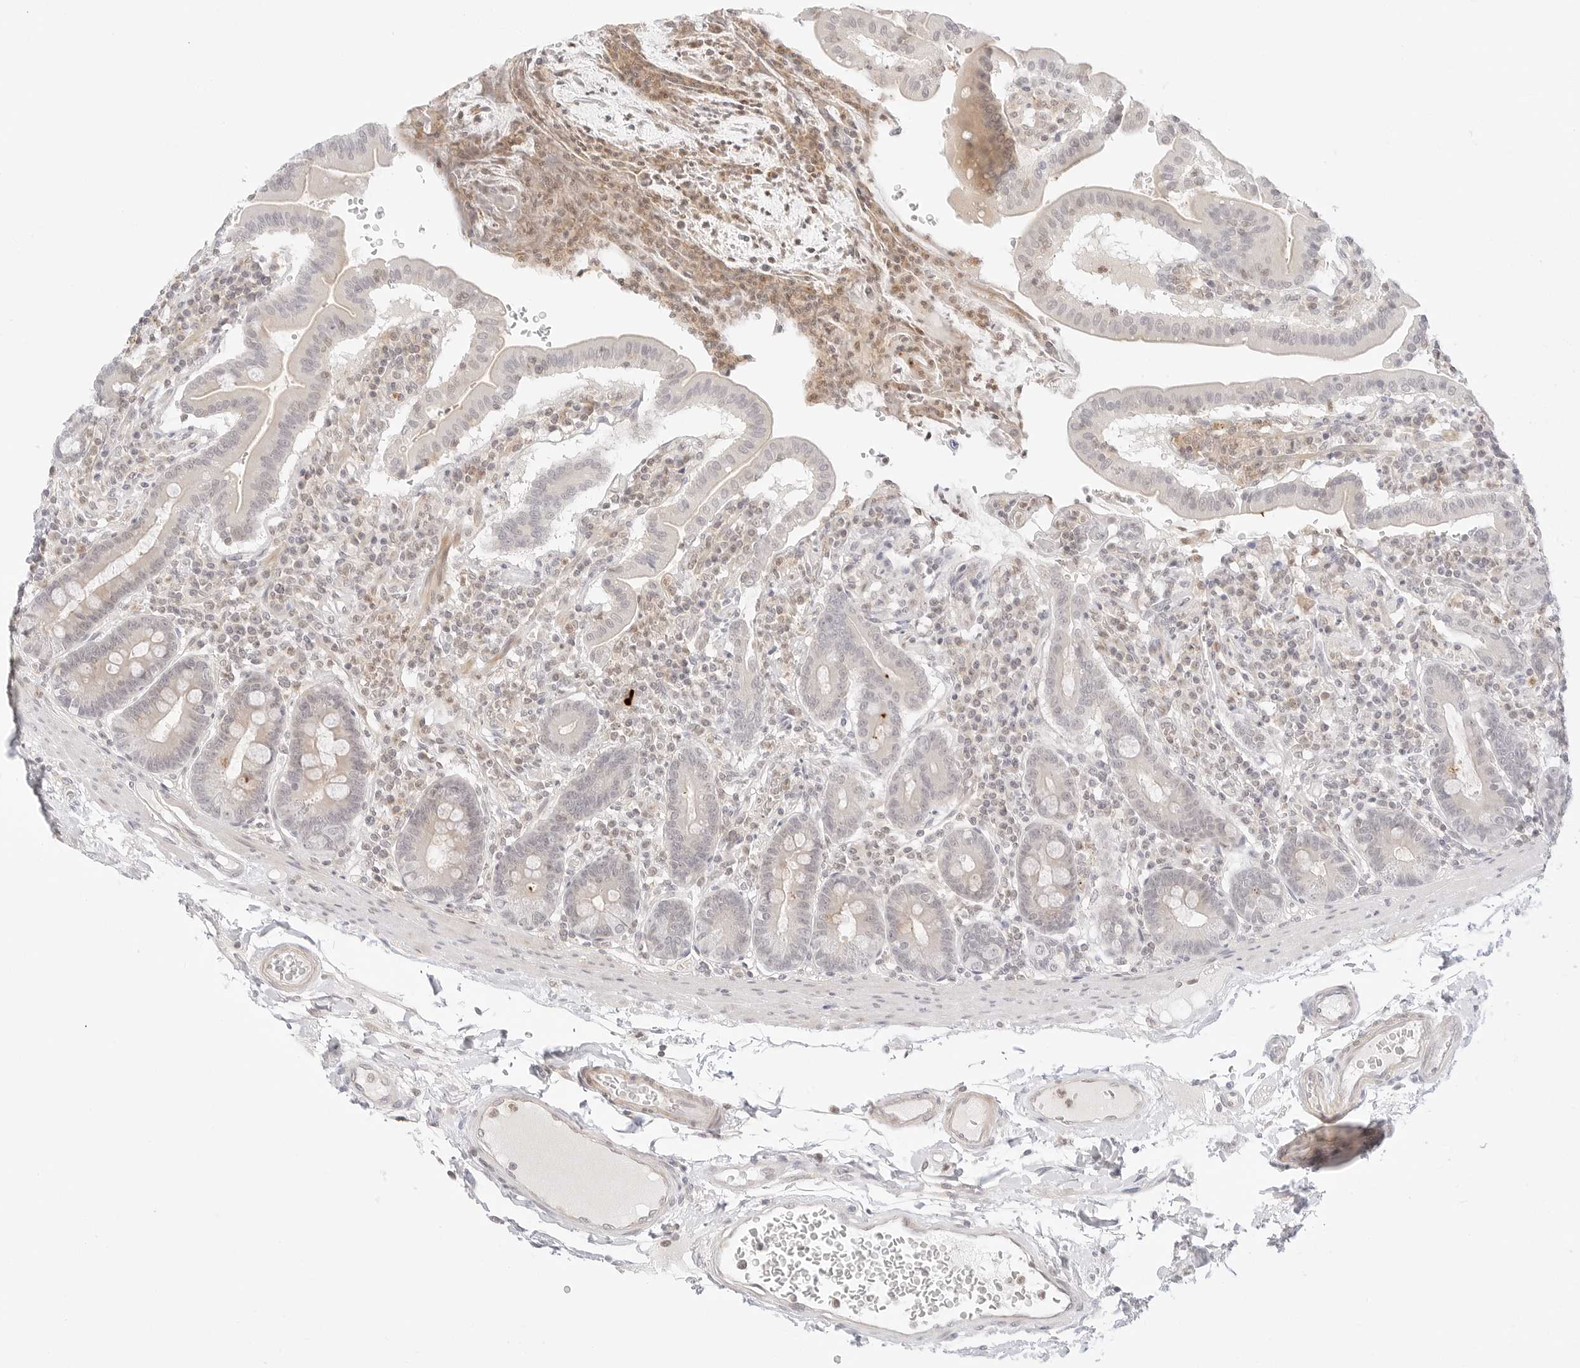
{"staining": {"intensity": "strong", "quantity": "<25%", "location": "cytoplasmic/membranous"}, "tissue": "duodenum", "cell_type": "Glandular cells", "image_type": "normal", "snomed": [{"axis": "morphology", "description": "Normal tissue, NOS"}, {"axis": "morphology", "description": "Adenocarcinoma, NOS"}, {"axis": "topography", "description": "Pancreas"}, {"axis": "topography", "description": "Duodenum"}], "caption": "Human duodenum stained with a protein marker shows strong staining in glandular cells.", "gene": "GNAS", "patient": {"sex": "male", "age": 50}}